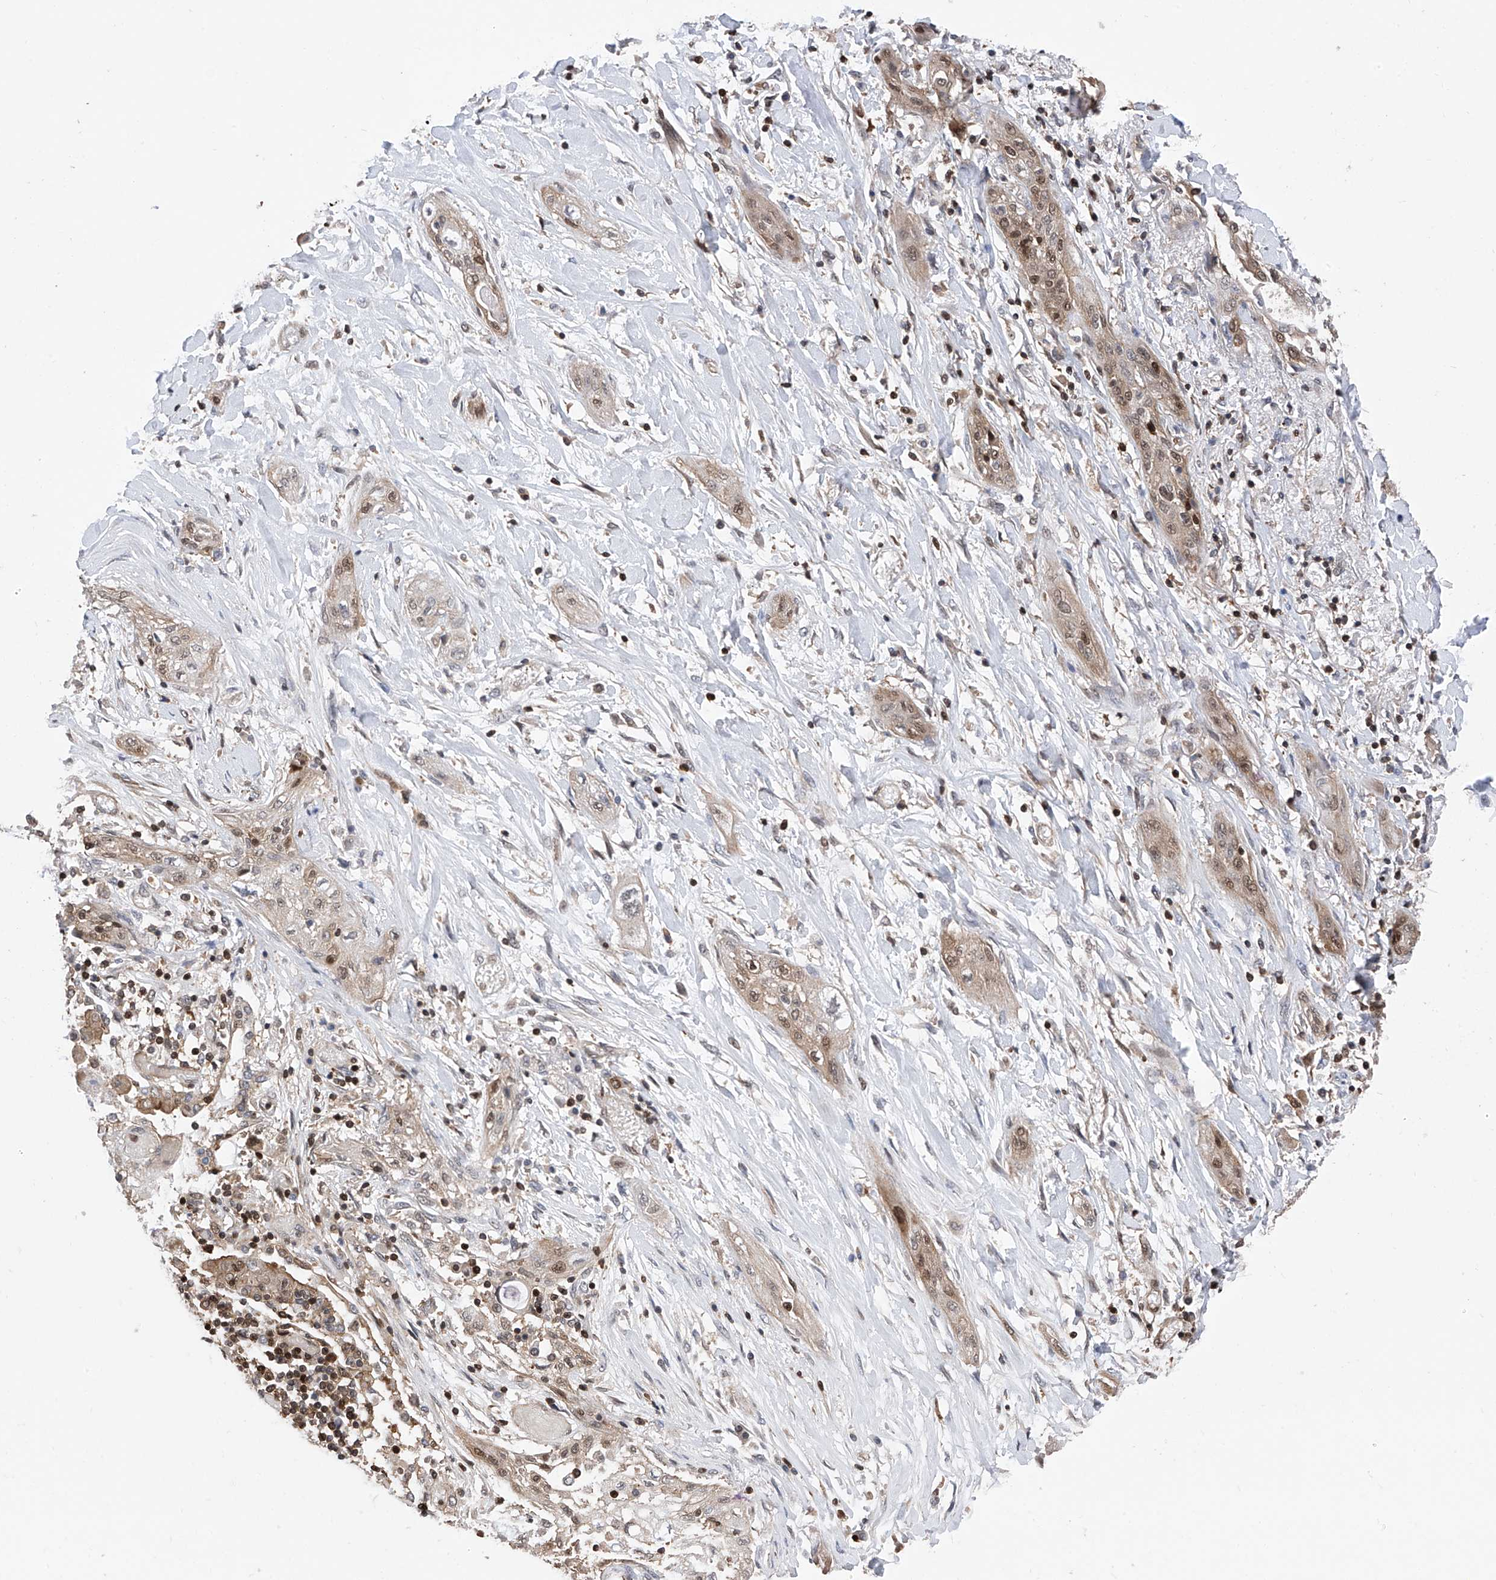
{"staining": {"intensity": "weak", "quantity": "25%-75%", "location": "cytoplasmic/membranous,nuclear"}, "tissue": "lung cancer", "cell_type": "Tumor cells", "image_type": "cancer", "snomed": [{"axis": "morphology", "description": "Squamous cell carcinoma, NOS"}, {"axis": "topography", "description": "Lung"}], "caption": "Immunohistochemistry (IHC) image of neoplastic tissue: human lung cancer (squamous cell carcinoma) stained using immunohistochemistry reveals low levels of weak protein expression localized specifically in the cytoplasmic/membranous and nuclear of tumor cells, appearing as a cytoplasmic/membranous and nuclear brown color.", "gene": "DNAJC9", "patient": {"sex": "female", "age": 47}}